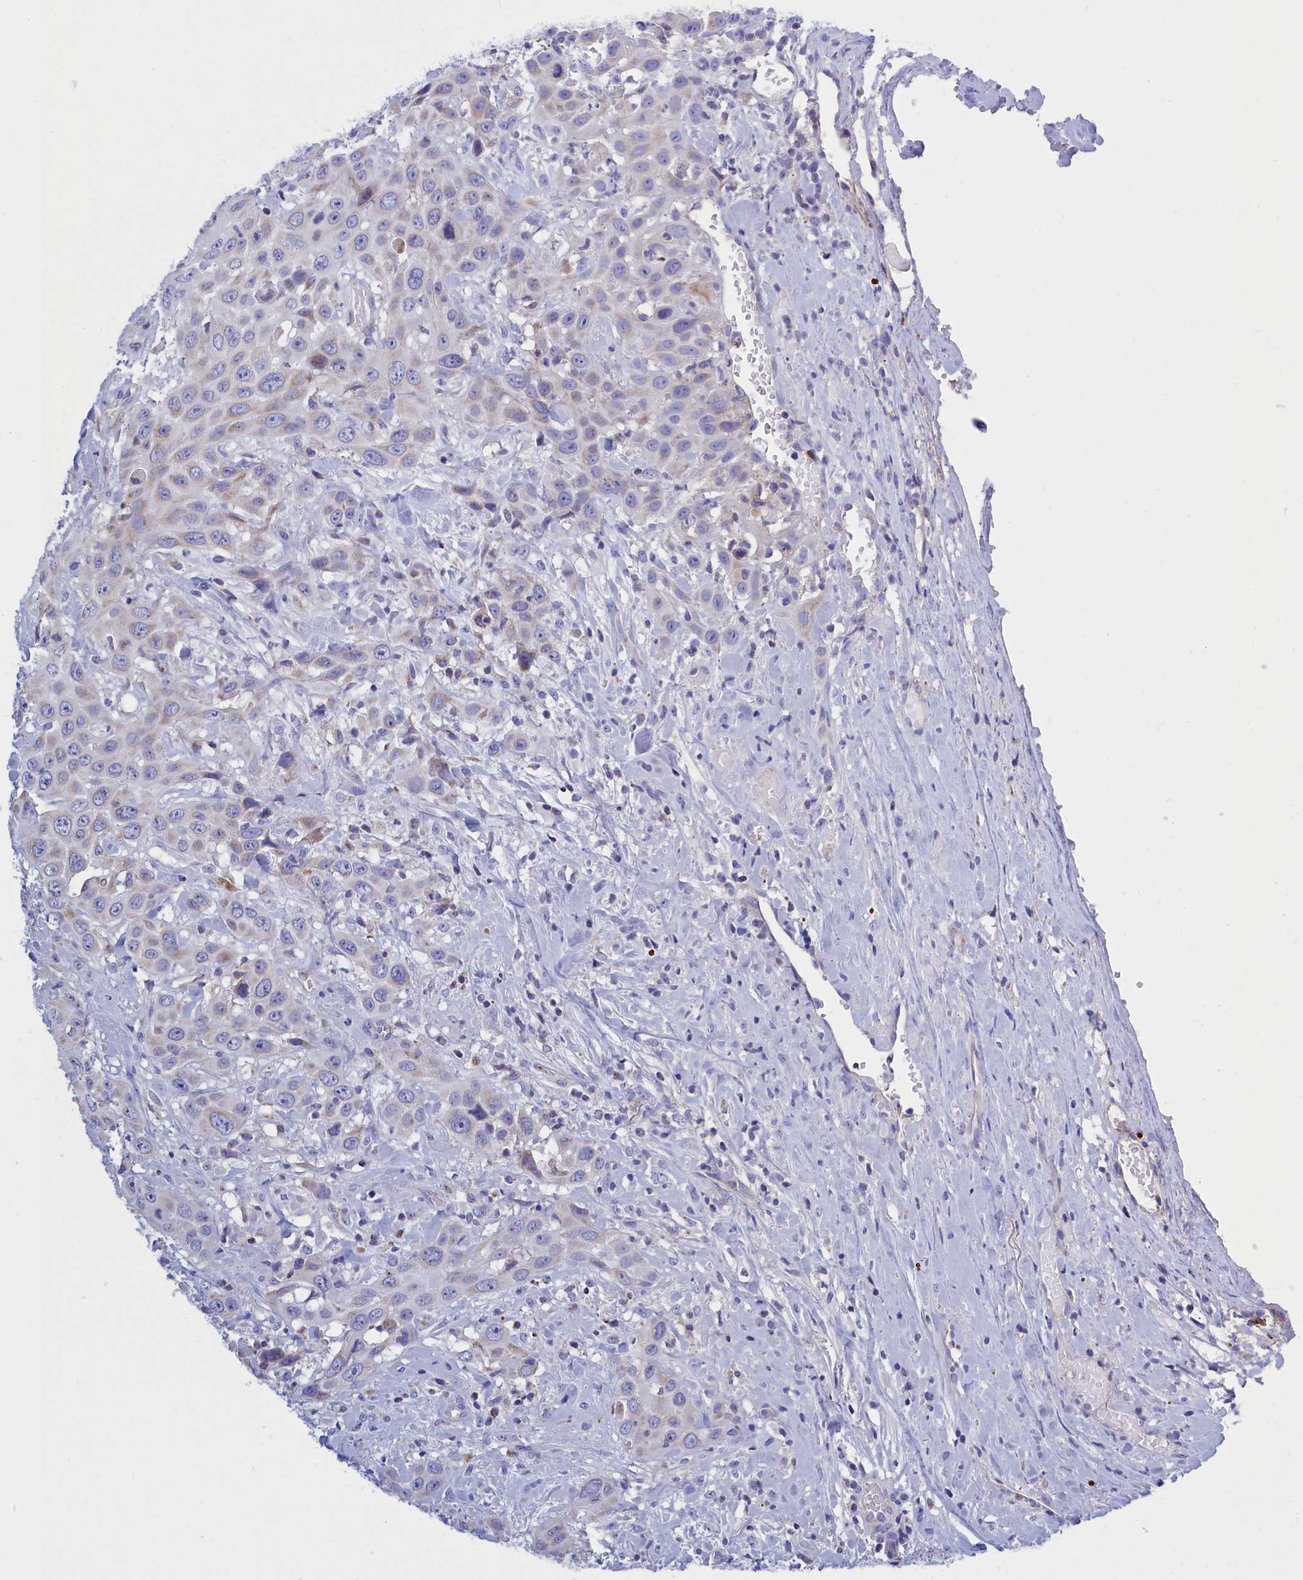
{"staining": {"intensity": "weak", "quantity": "<25%", "location": "cytoplasmic/membranous"}, "tissue": "head and neck cancer", "cell_type": "Tumor cells", "image_type": "cancer", "snomed": [{"axis": "morphology", "description": "Squamous cell carcinoma, NOS"}, {"axis": "topography", "description": "Head-Neck"}], "caption": "DAB immunohistochemical staining of human head and neck cancer demonstrates no significant expression in tumor cells.", "gene": "CCRL2", "patient": {"sex": "male", "age": 81}}